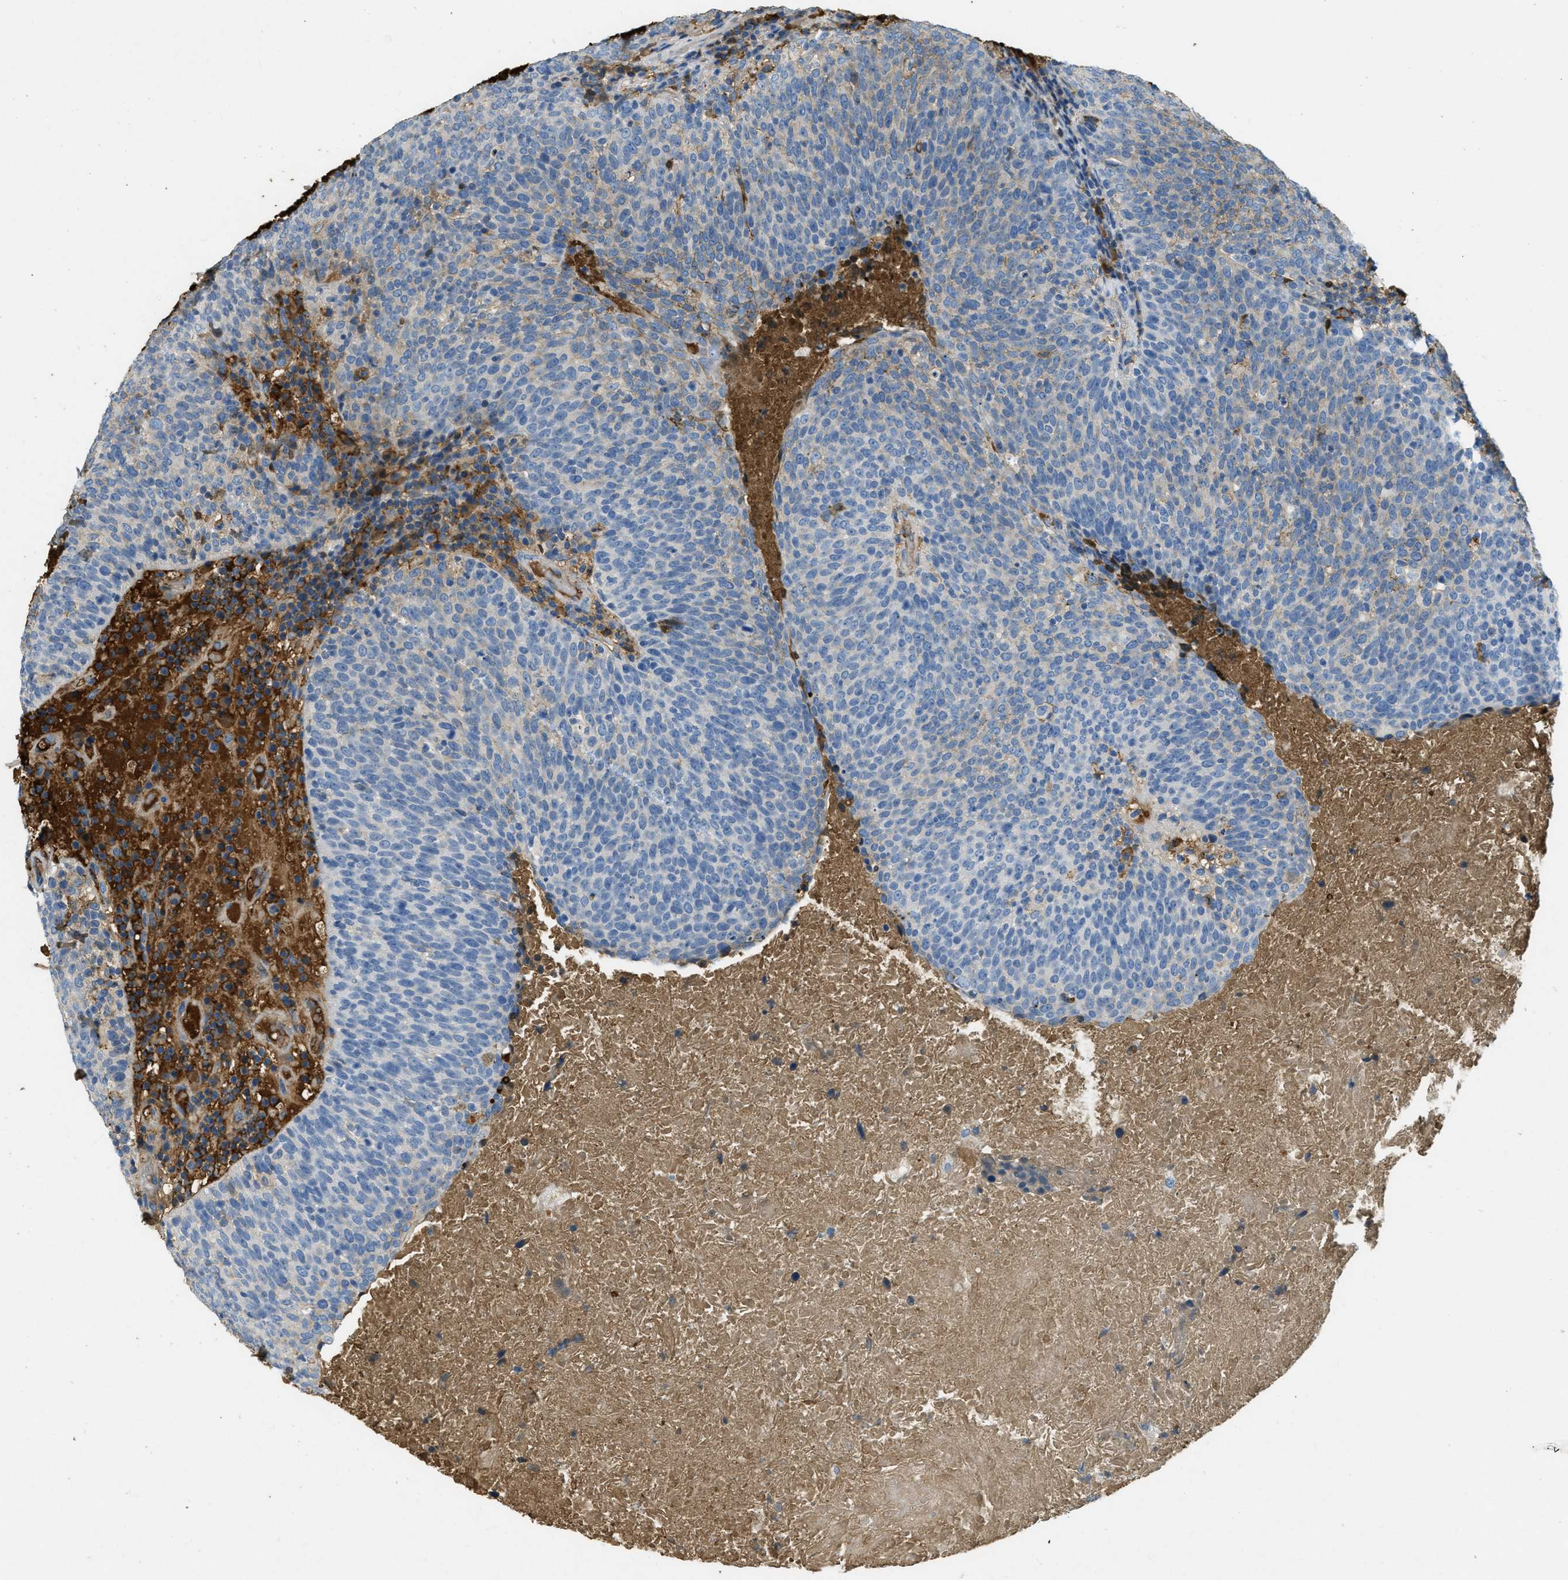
{"staining": {"intensity": "weak", "quantity": "<25%", "location": "cytoplasmic/membranous"}, "tissue": "head and neck cancer", "cell_type": "Tumor cells", "image_type": "cancer", "snomed": [{"axis": "morphology", "description": "Squamous cell carcinoma, NOS"}, {"axis": "morphology", "description": "Squamous cell carcinoma, metastatic, NOS"}, {"axis": "topography", "description": "Lymph node"}, {"axis": "topography", "description": "Head-Neck"}], "caption": "IHC of human head and neck cancer (squamous cell carcinoma) reveals no expression in tumor cells.", "gene": "PRTN3", "patient": {"sex": "male", "age": 62}}